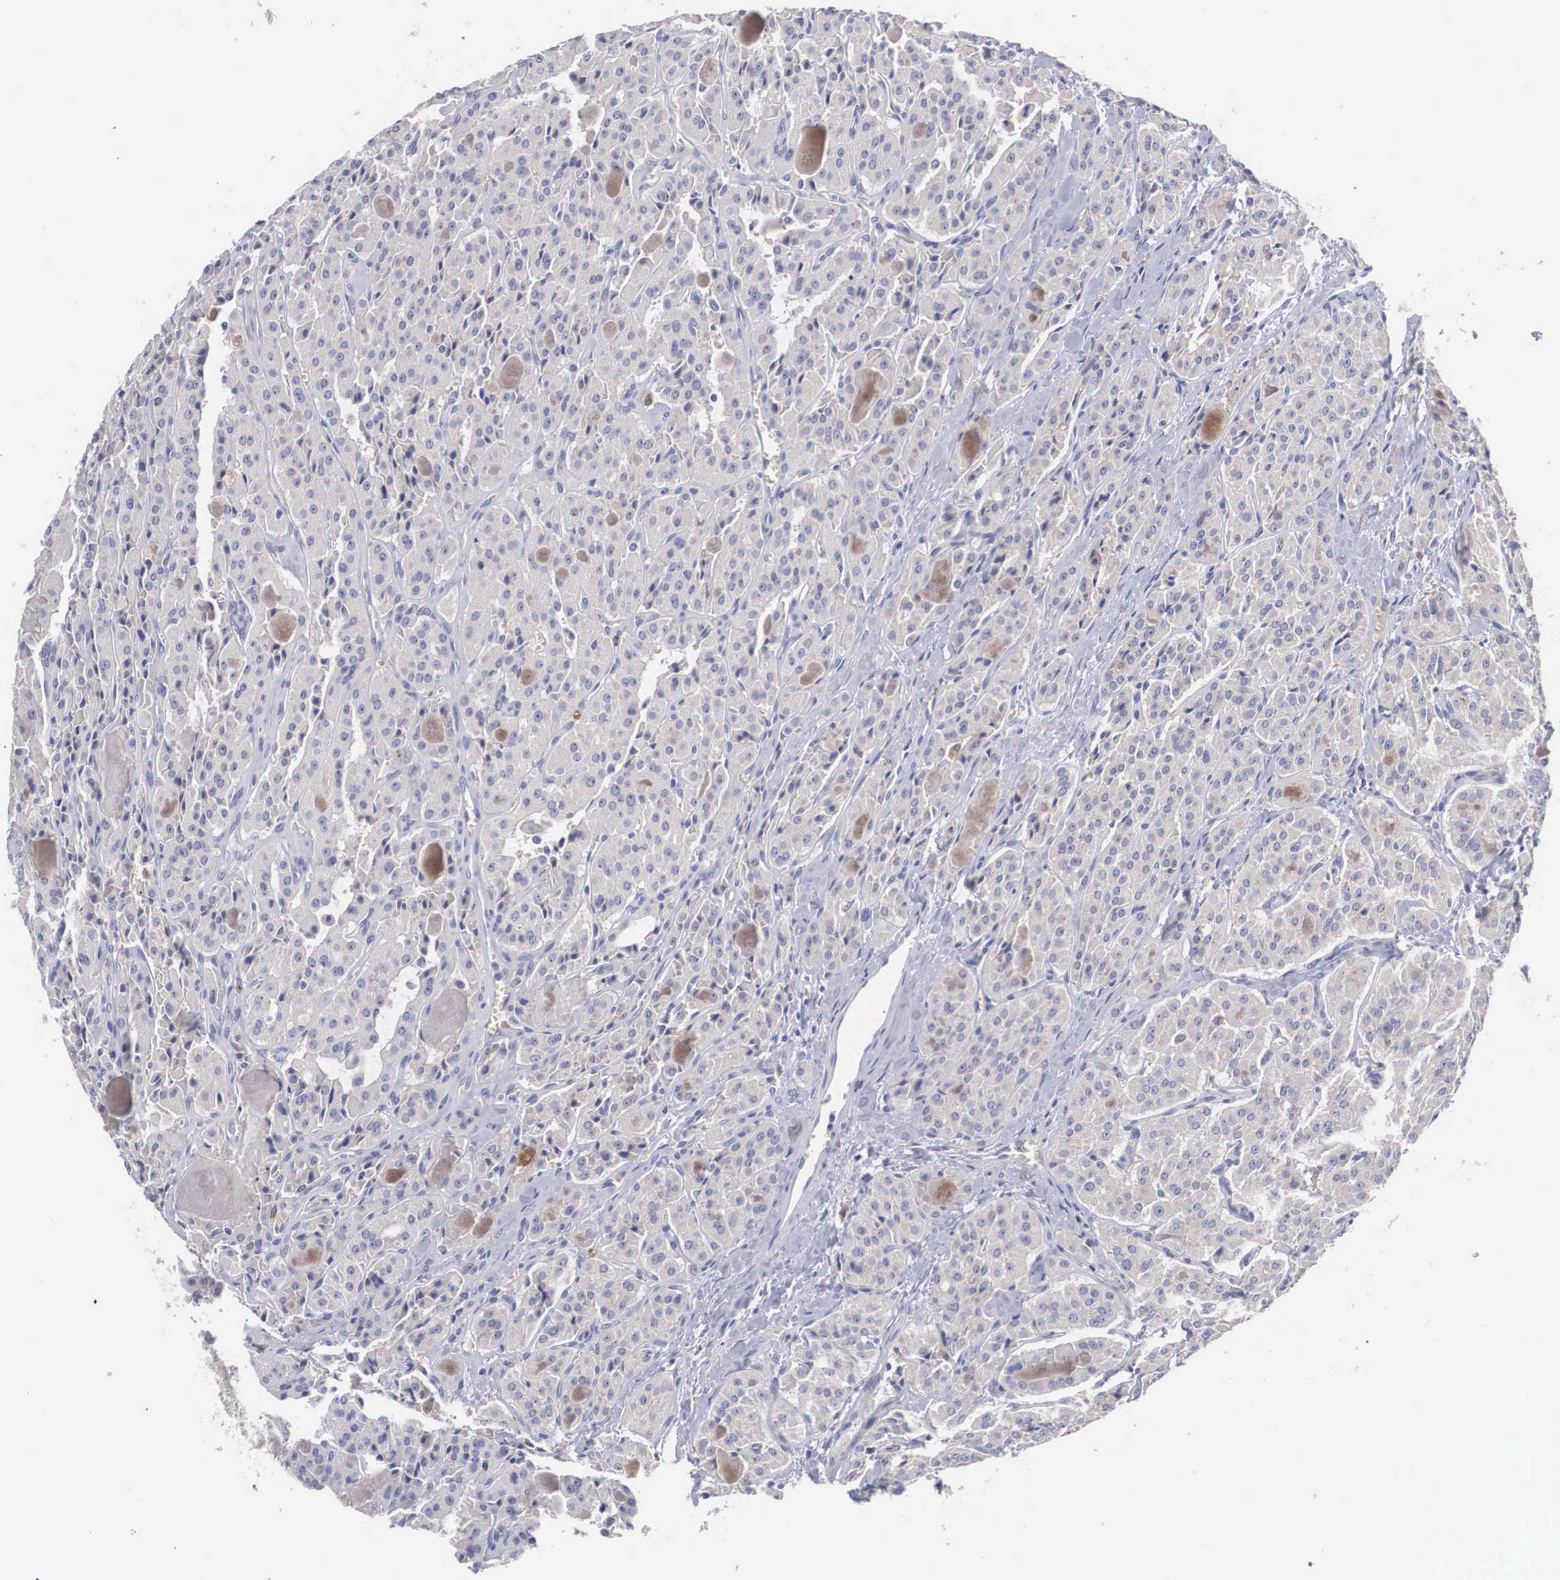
{"staining": {"intensity": "weak", "quantity": "25%-75%", "location": "cytoplasmic/membranous"}, "tissue": "thyroid cancer", "cell_type": "Tumor cells", "image_type": "cancer", "snomed": [{"axis": "morphology", "description": "Carcinoma, NOS"}, {"axis": "topography", "description": "Thyroid gland"}], "caption": "This image reveals immunohistochemistry (IHC) staining of human carcinoma (thyroid), with low weak cytoplasmic/membranous positivity in about 25%-75% of tumor cells.", "gene": "ABHD4", "patient": {"sex": "male", "age": 76}}